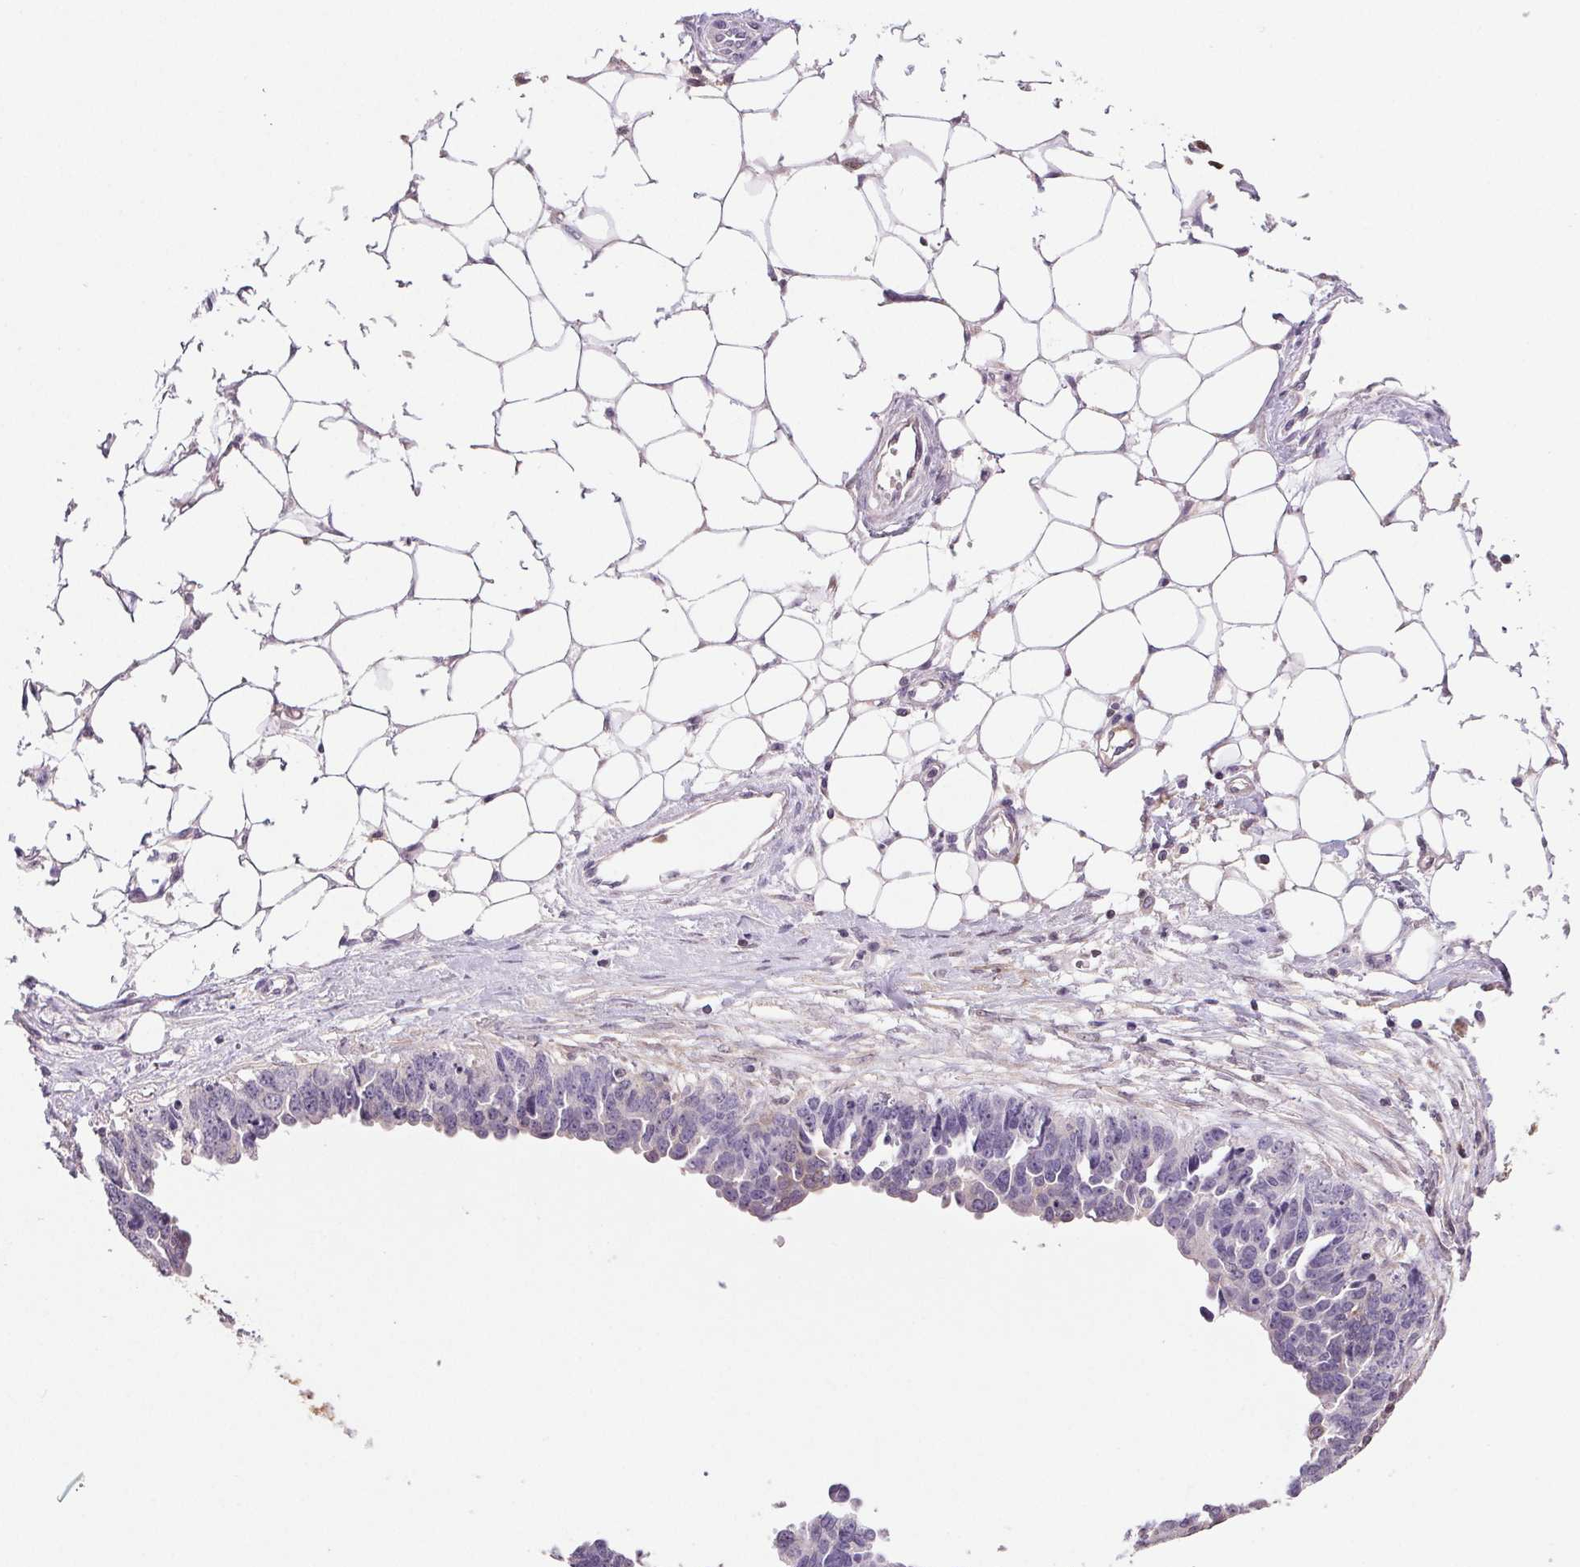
{"staining": {"intensity": "negative", "quantity": "none", "location": "none"}, "tissue": "ovarian cancer", "cell_type": "Tumor cells", "image_type": "cancer", "snomed": [{"axis": "morphology", "description": "Cystadenocarcinoma, serous, NOS"}, {"axis": "topography", "description": "Ovary"}], "caption": "Protein analysis of ovarian cancer (serous cystadenocarcinoma) demonstrates no significant expression in tumor cells.", "gene": "GBP1", "patient": {"sex": "female", "age": 76}}